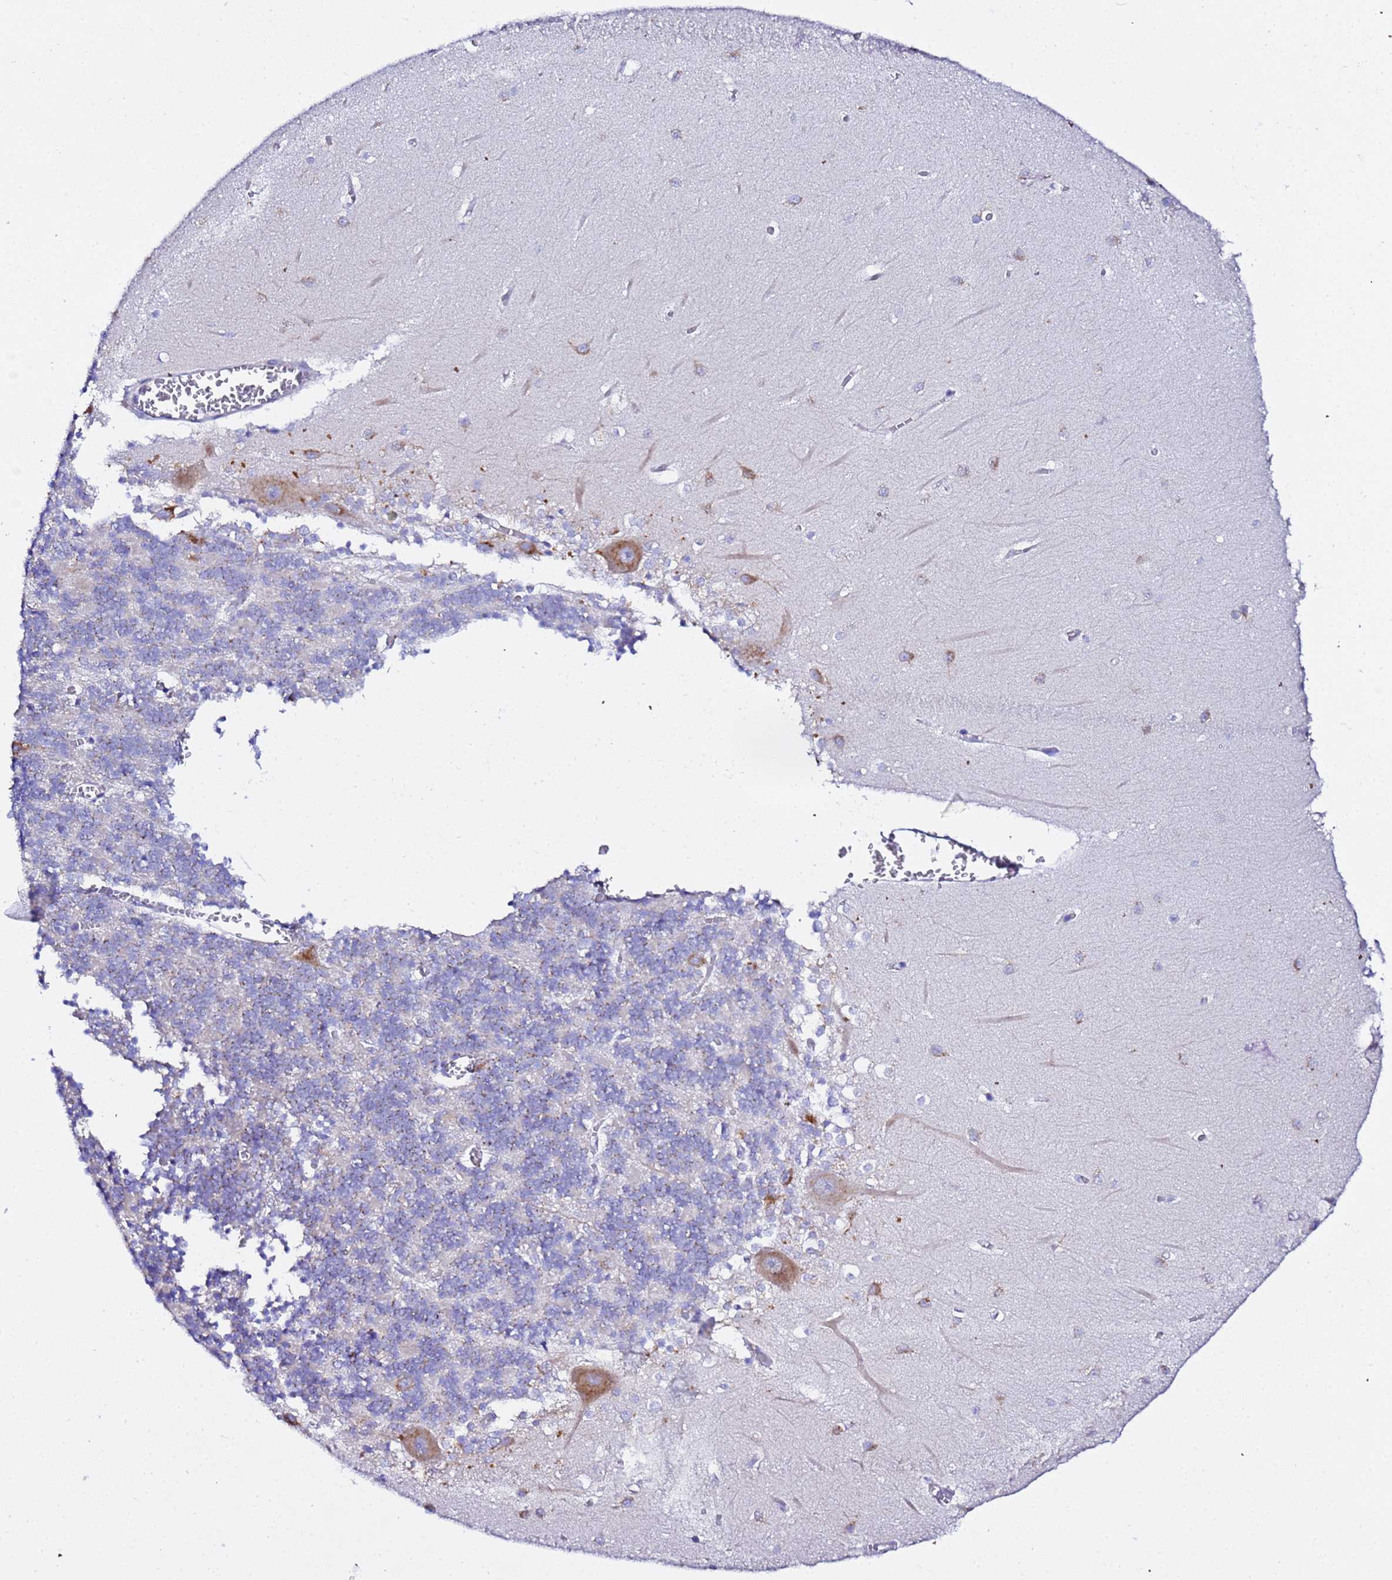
{"staining": {"intensity": "negative", "quantity": "none", "location": "none"}, "tissue": "cerebellum", "cell_type": "Cells in granular layer", "image_type": "normal", "snomed": [{"axis": "morphology", "description": "Normal tissue, NOS"}, {"axis": "topography", "description": "Cerebellum"}], "caption": "An immunohistochemistry (IHC) micrograph of unremarkable cerebellum is shown. There is no staining in cells in granular layer of cerebellum. (DAB (3,3'-diaminobenzidine) immunohistochemistry (IHC) with hematoxylin counter stain).", "gene": "VTI1B", "patient": {"sex": "male", "age": 37}}